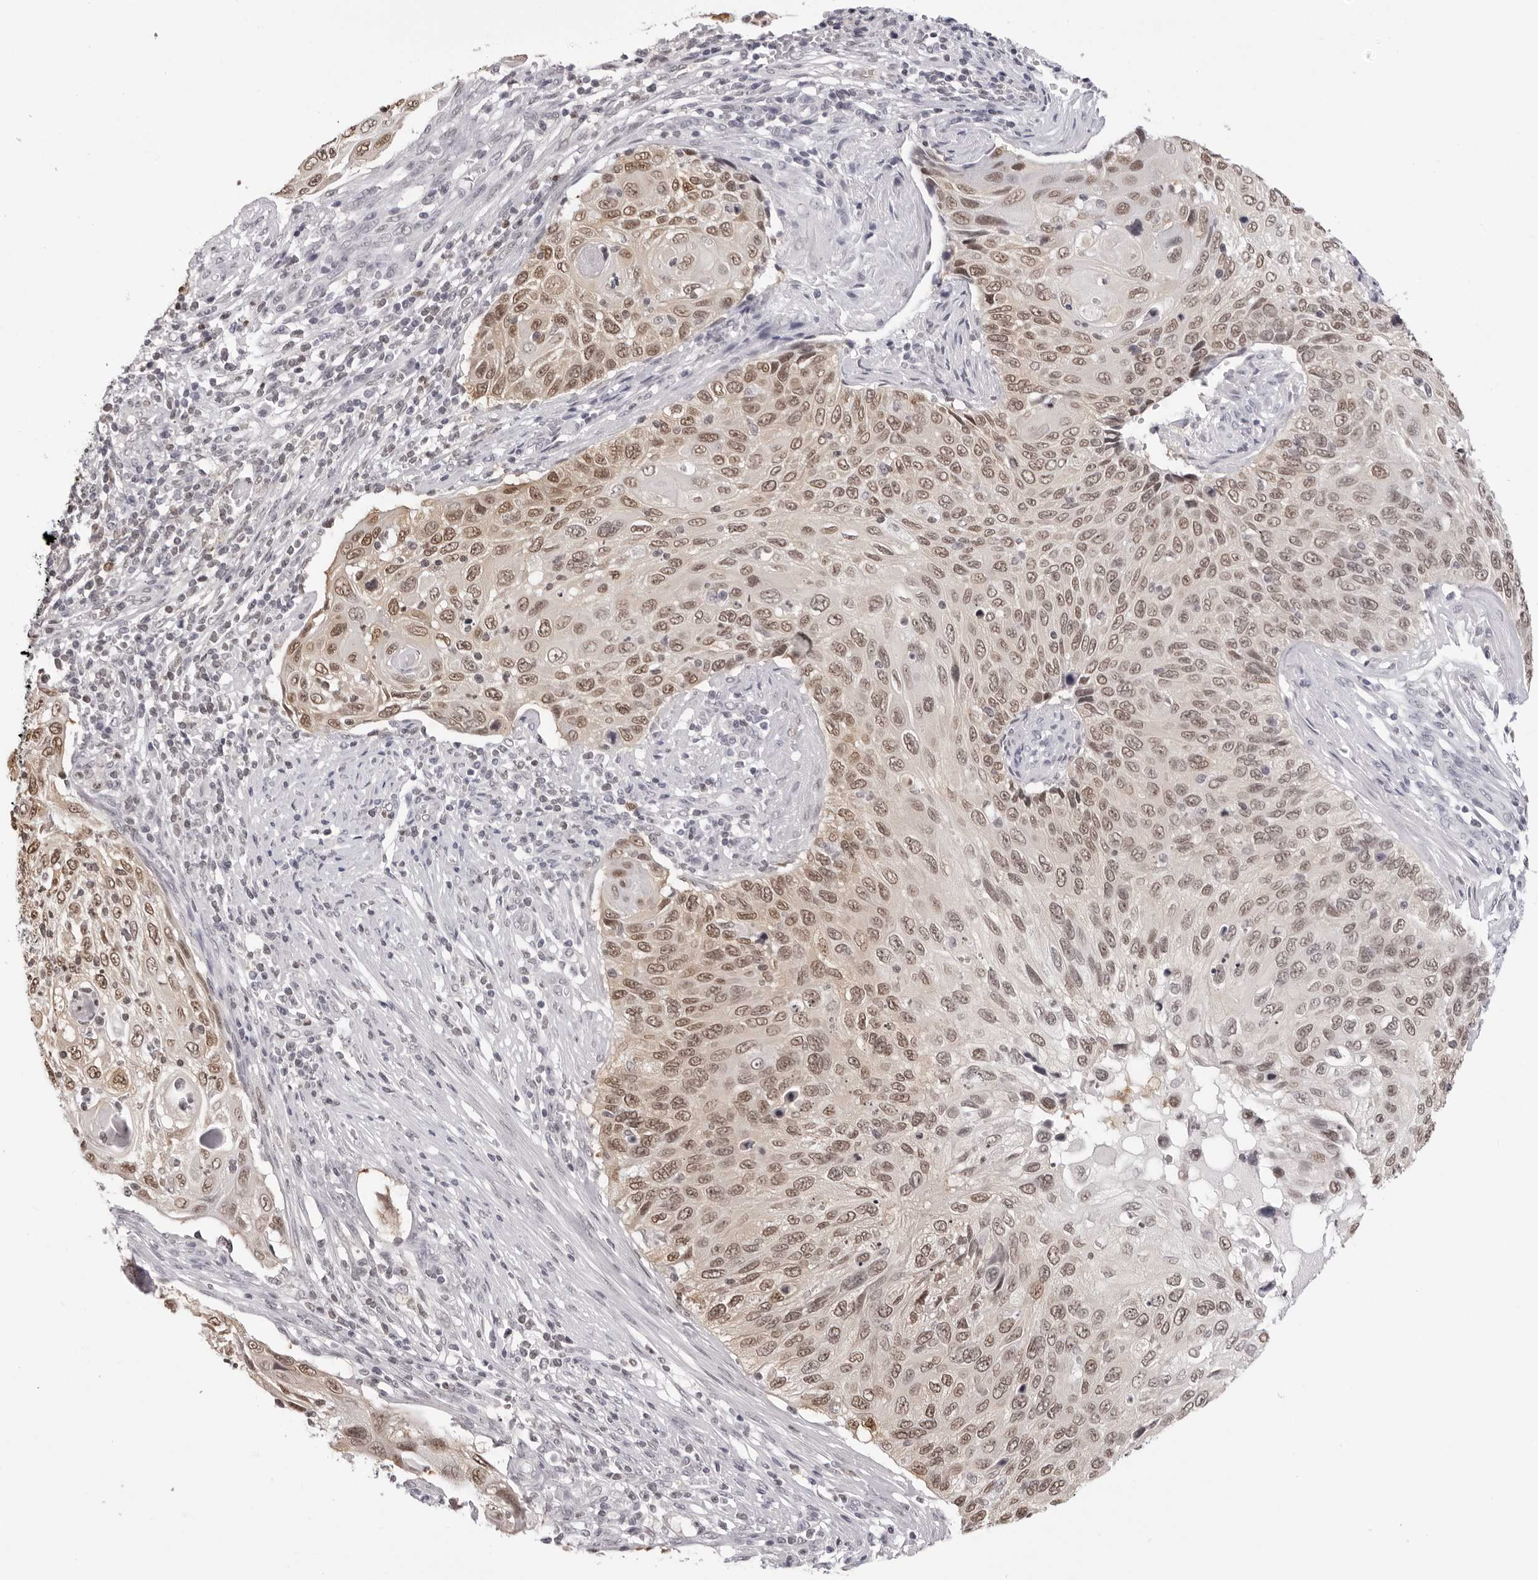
{"staining": {"intensity": "weak", "quantity": ">75%", "location": "nuclear"}, "tissue": "cervical cancer", "cell_type": "Tumor cells", "image_type": "cancer", "snomed": [{"axis": "morphology", "description": "Squamous cell carcinoma, NOS"}, {"axis": "topography", "description": "Cervix"}], "caption": "Weak nuclear positivity for a protein is identified in approximately >75% of tumor cells of cervical squamous cell carcinoma using immunohistochemistry.", "gene": "HSPA4", "patient": {"sex": "female", "age": 70}}